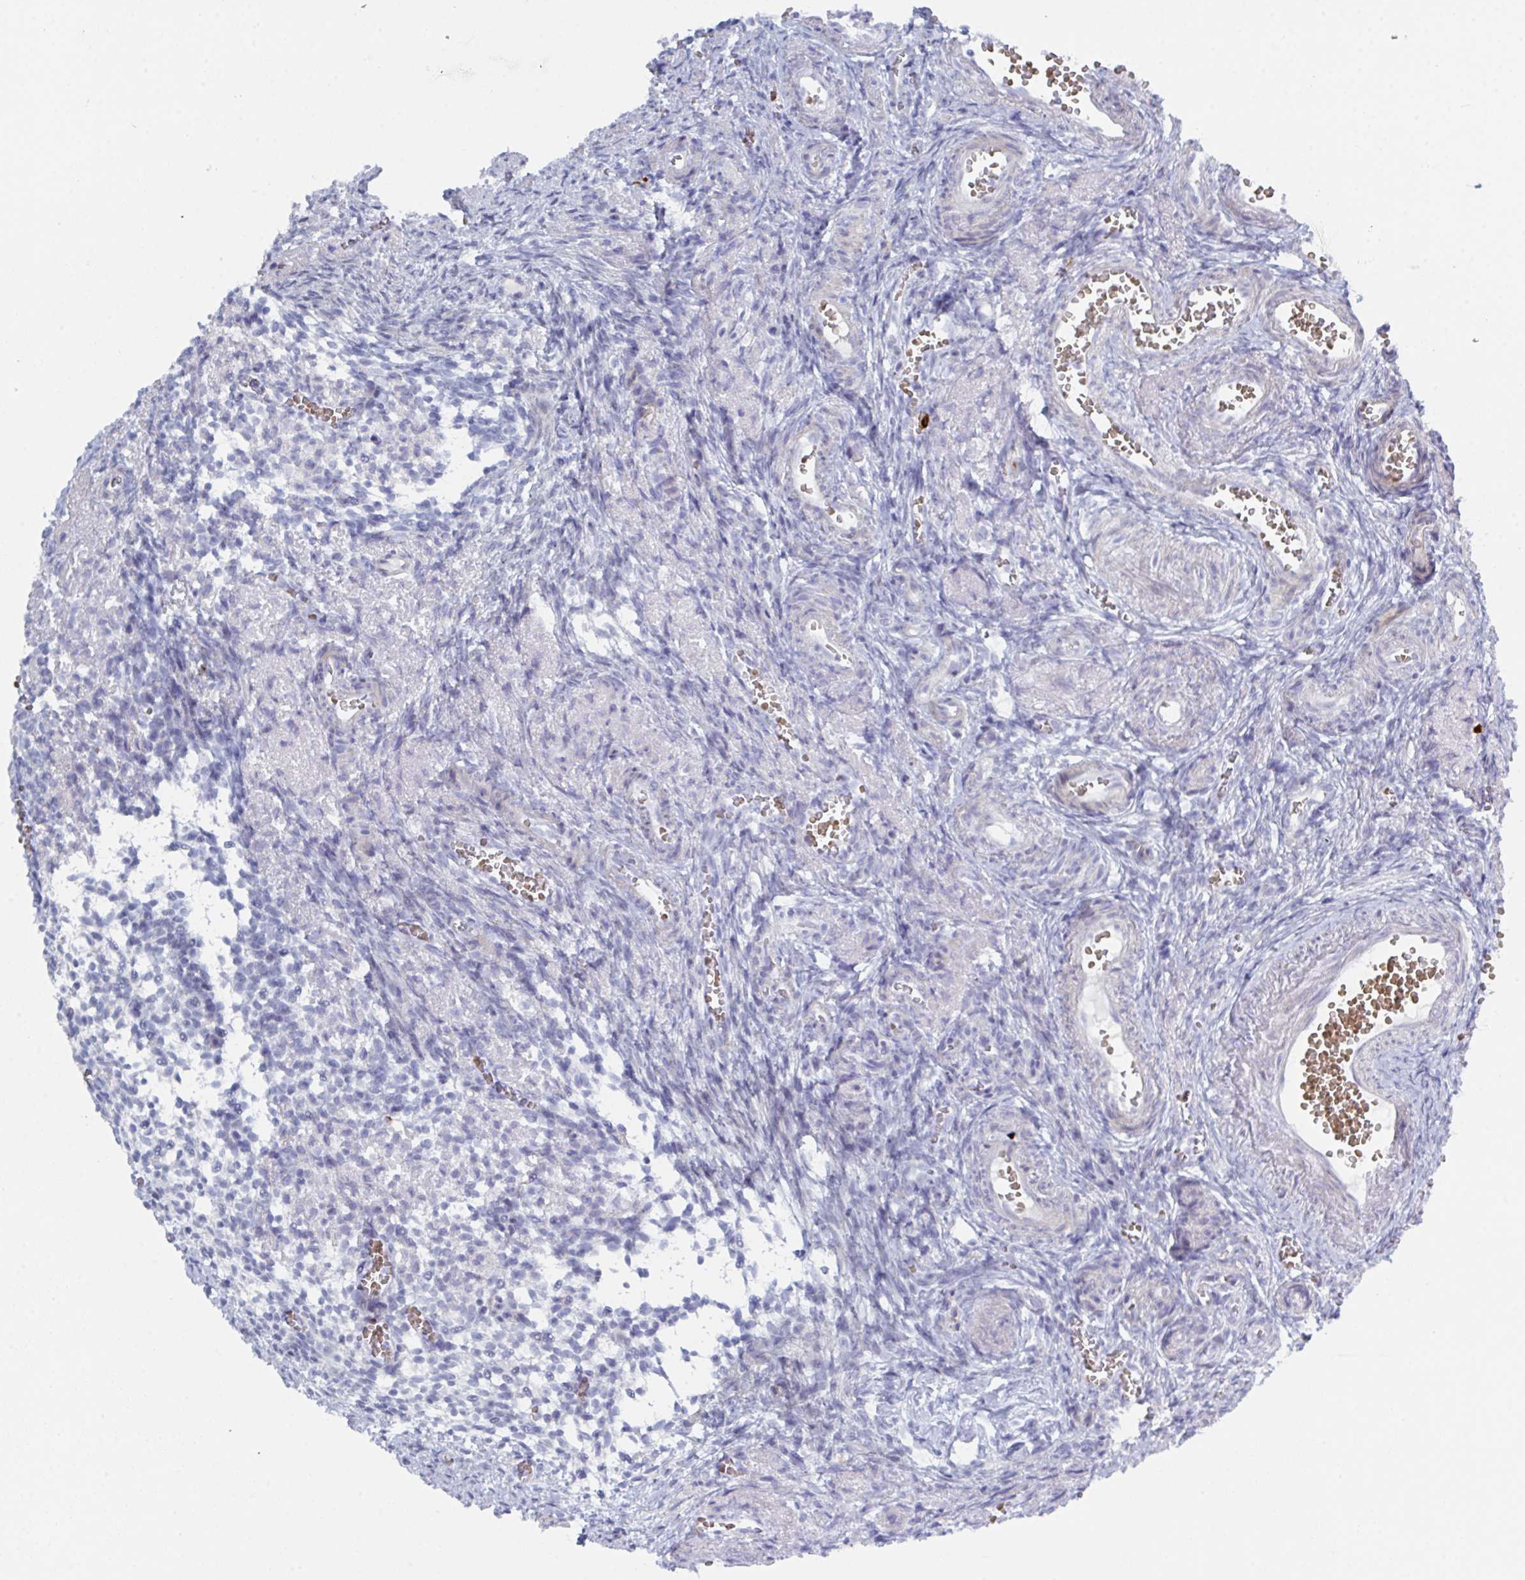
{"staining": {"intensity": "negative", "quantity": "none", "location": "none"}, "tissue": "ovary", "cell_type": "Follicle cells", "image_type": "normal", "snomed": [{"axis": "morphology", "description": "Normal tissue, NOS"}, {"axis": "topography", "description": "Ovary"}], "caption": "Immunohistochemical staining of unremarkable ovary reveals no significant staining in follicle cells.", "gene": "ZNF684", "patient": {"sex": "female", "age": 41}}